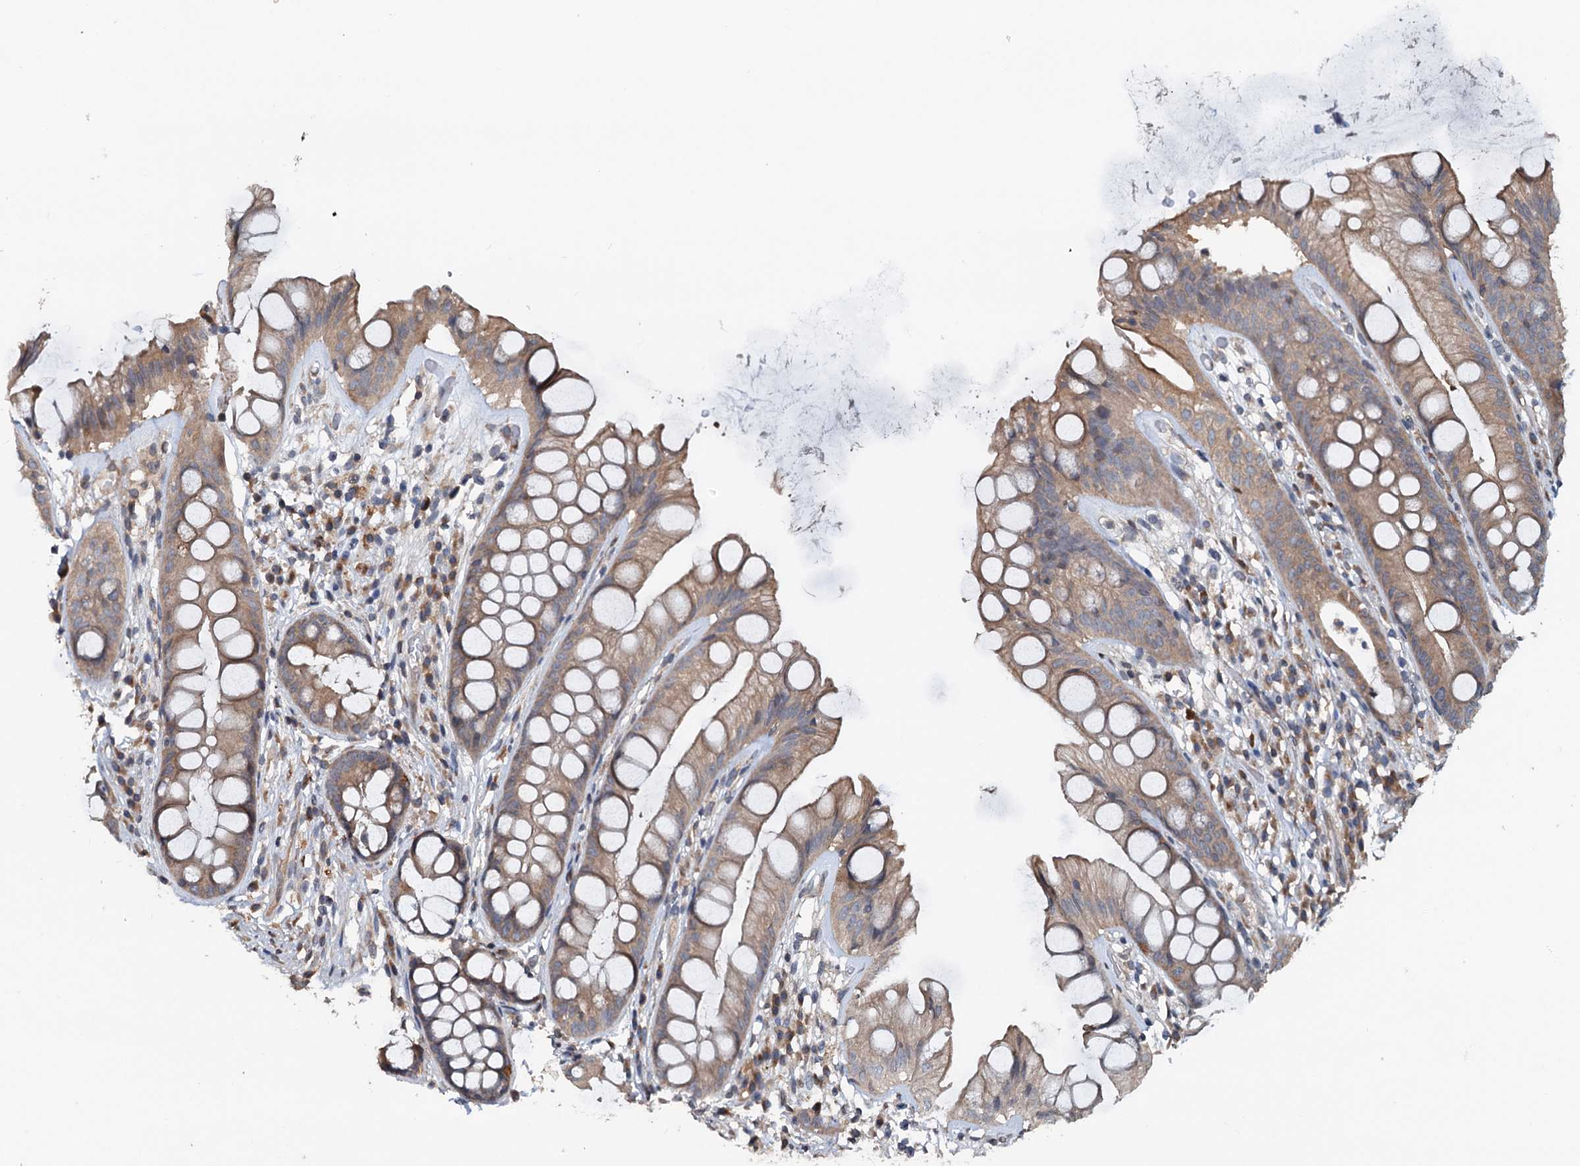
{"staining": {"intensity": "moderate", "quantity": ">75%", "location": "cytoplasmic/membranous"}, "tissue": "rectum", "cell_type": "Glandular cells", "image_type": "normal", "snomed": [{"axis": "morphology", "description": "Normal tissue, NOS"}, {"axis": "topography", "description": "Rectum"}], "caption": "Protein analysis of benign rectum reveals moderate cytoplasmic/membranous expression in about >75% of glandular cells. (Brightfield microscopy of DAB IHC at high magnification).", "gene": "N4BP2L2", "patient": {"sex": "male", "age": 74}}